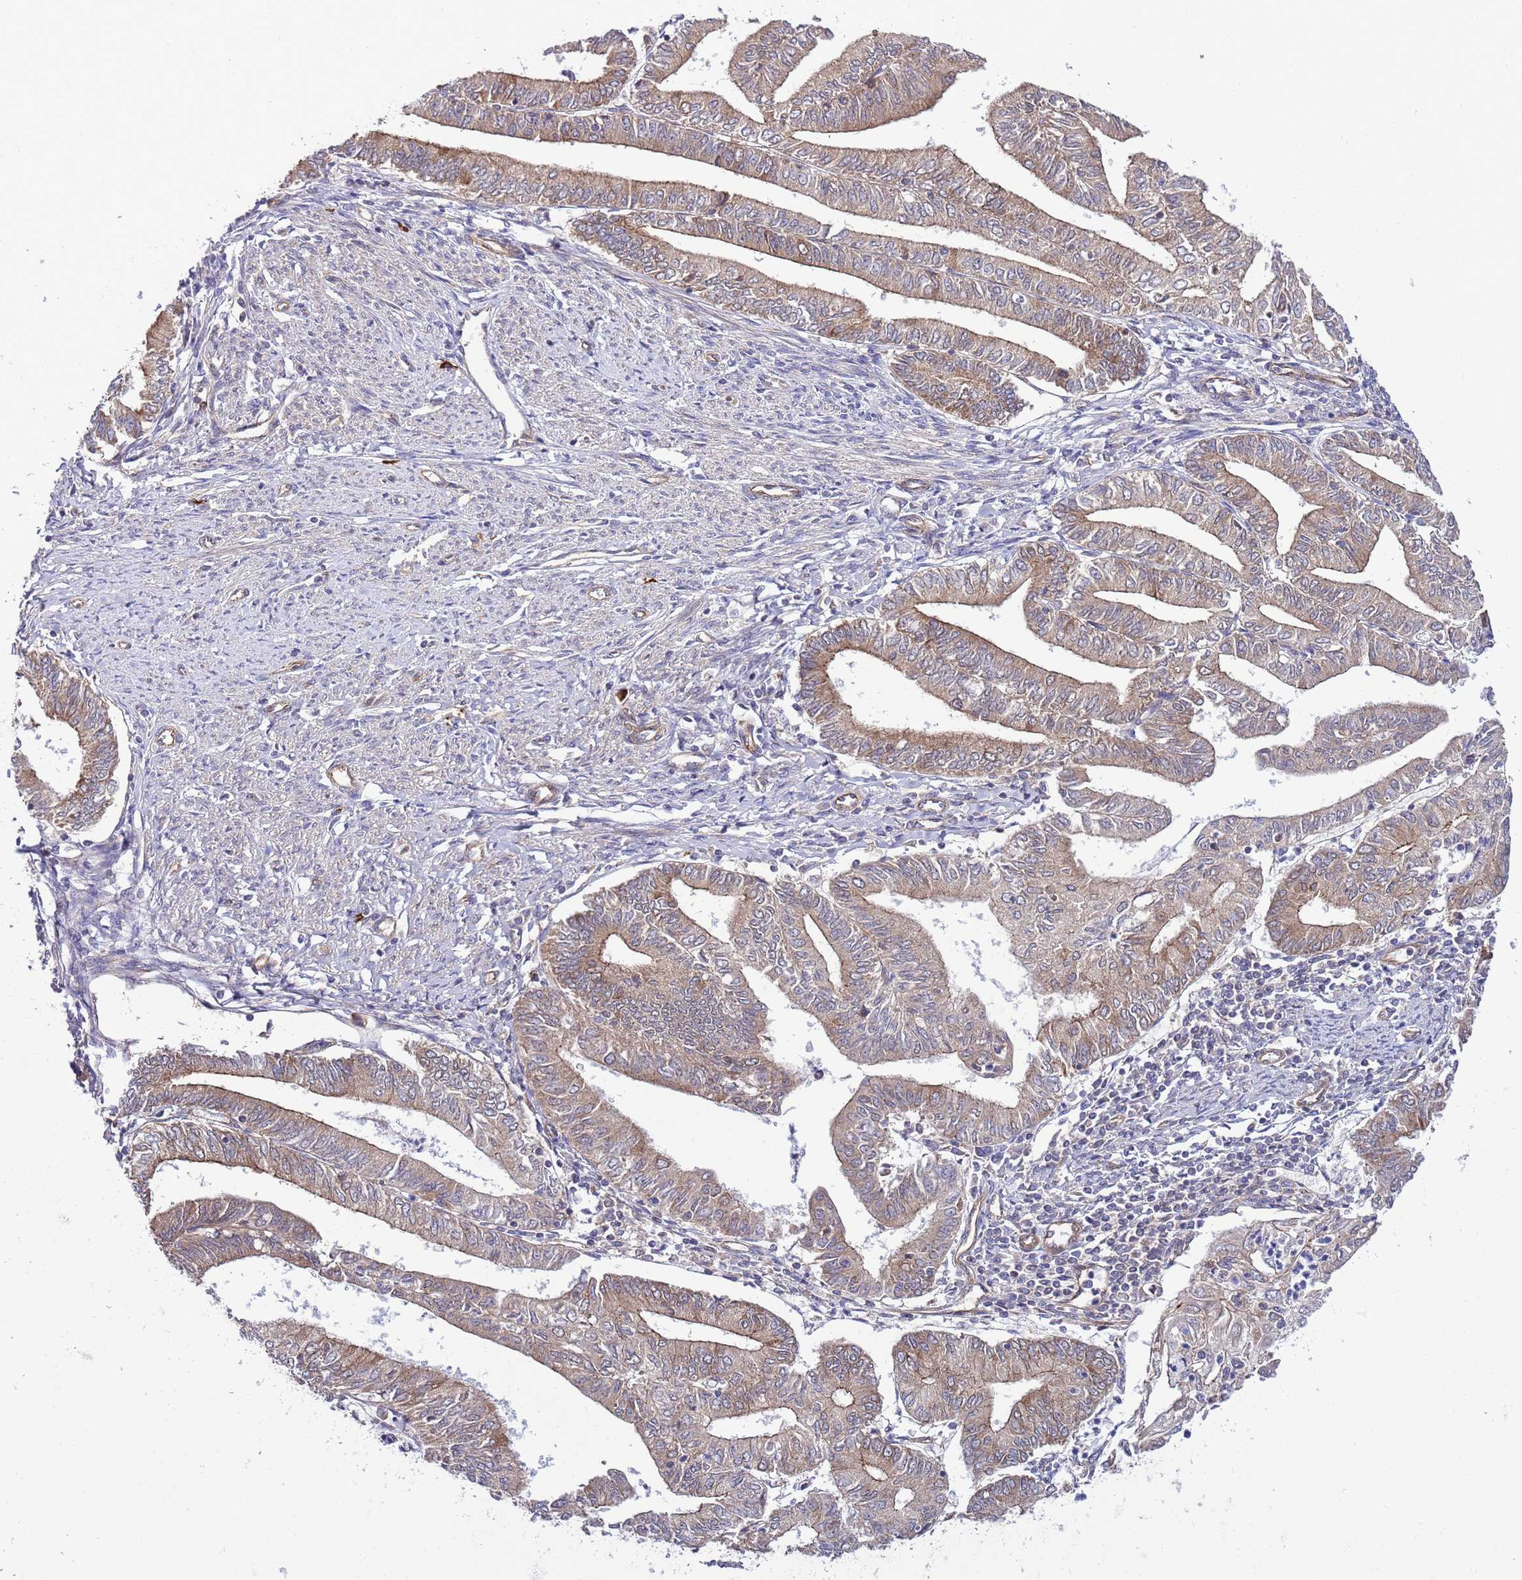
{"staining": {"intensity": "weak", "quantity": ">75%", "location": "cytoplasmic/membranous"}, "tissue": "endometrial cancer", "cell_type": "Tumor cells", "image_type": "cancer", "snomed": [{"axis": "morphology", "description": "Adenocarcinoma, NOS"}, {"axis": "topography", "description": "Endometrium"}], "caption": "The micrograph displays a brown stain indicating the presence of a protein in the cytoplasmic/membranous of tumor cells in endometrial cancer (adenocarcinoma).", "gene": "DONSON", "patient": {"sex": "female", "age": 66}}